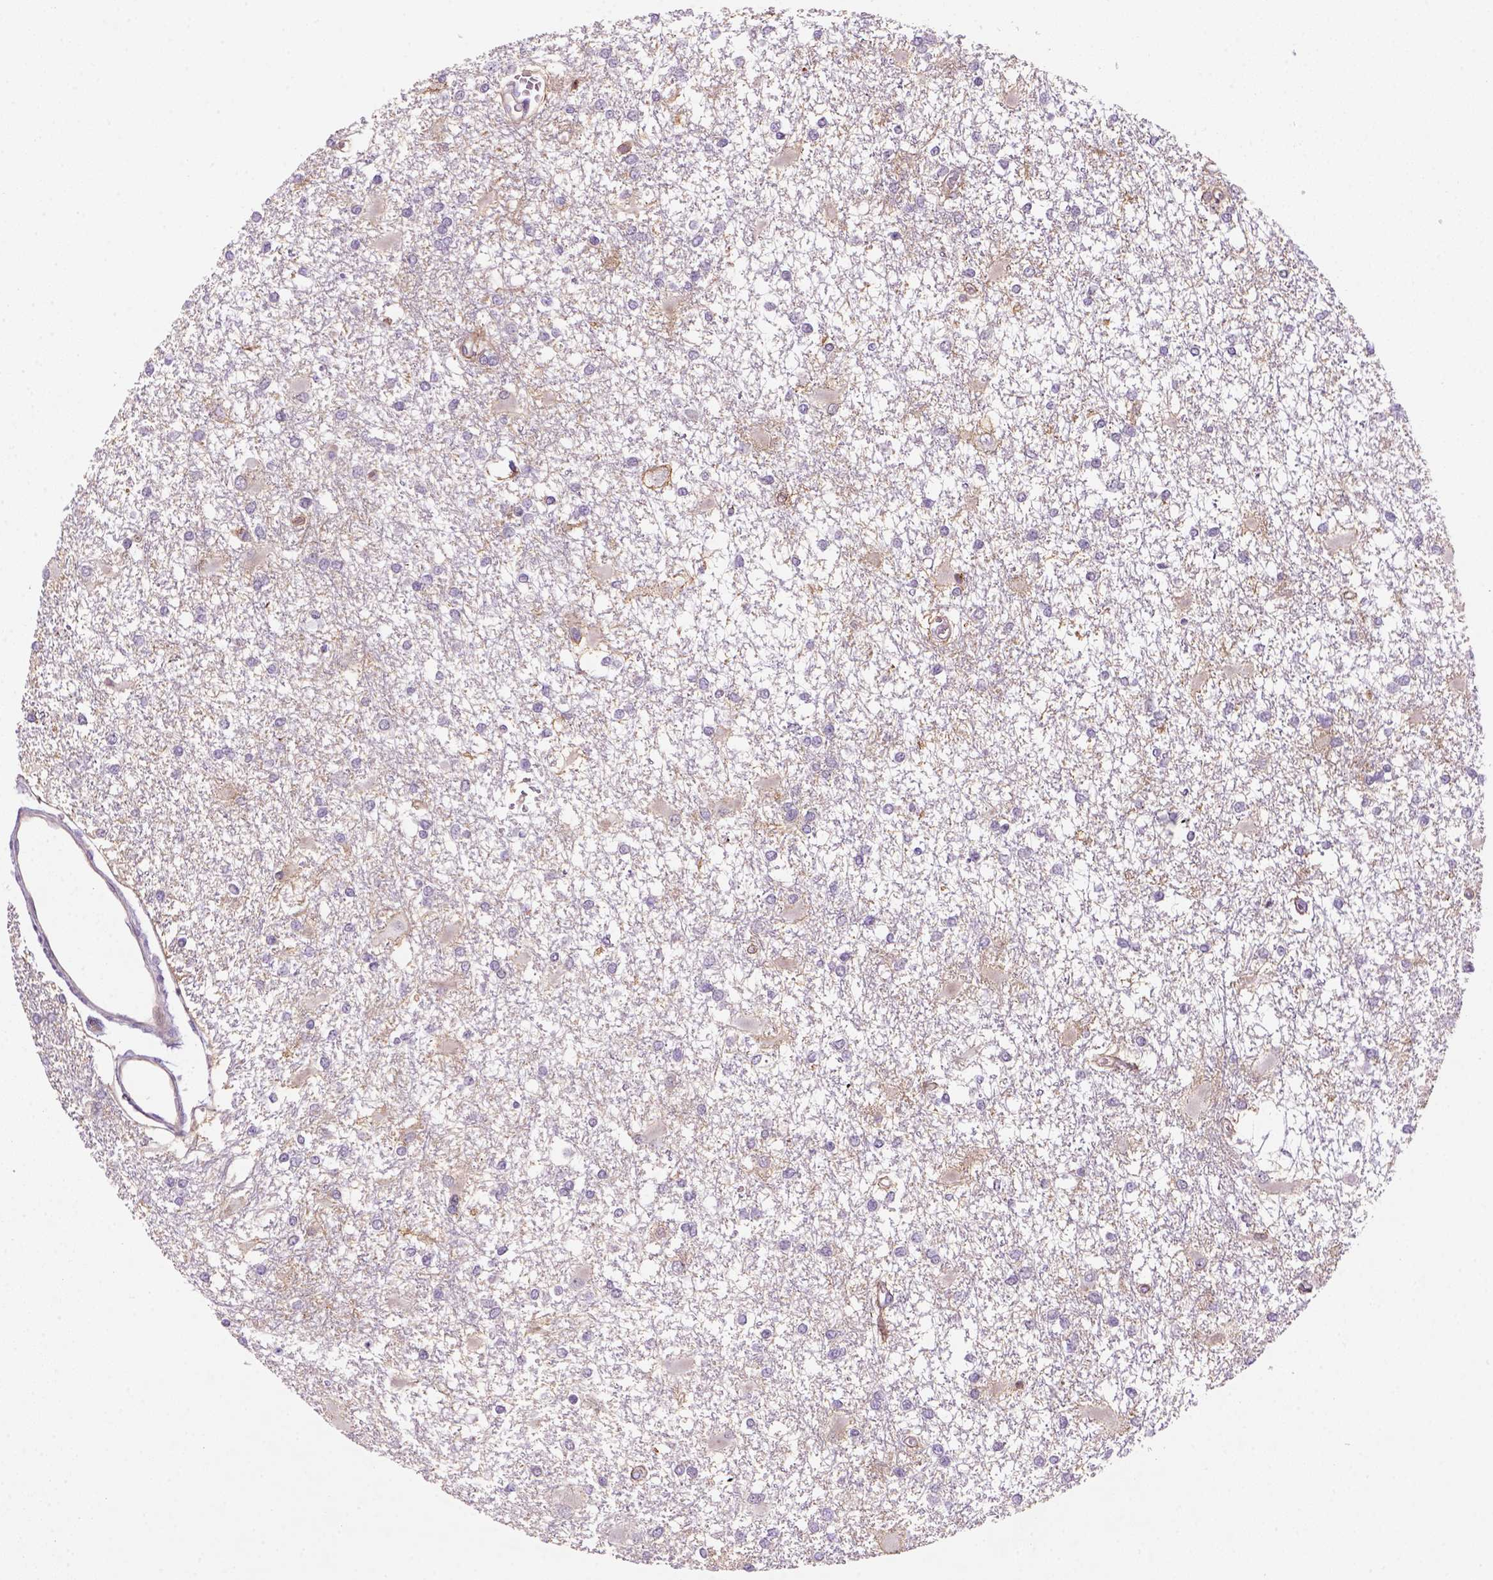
{"staining": {"intensity": "negative", "quantity": "none", "location": "none"}, "tissue": "glioma", "cell_type": "Tumor cells", "image_type": "cancer", "snomed": [{"axis": "morphology", "description": "Glioma, malignant, High grade"}, {"axis": "topography", "description": "Cerebral cortex"}], "caption": "Immunohistochemistry (IHC) histopathology image of neoplastic tissue: human malignant glioma (high-grade) stained with DAB (3,3'-diaminobenzidine) exhibits no significant protein expression in tumor cells. (Brightfield microscopy of DAB (3,3'-diaminobenzidine) immunohistochemistry at high magnification).", "gene": "VSTM5", "patient": {"sex": "male", "age": 79}}